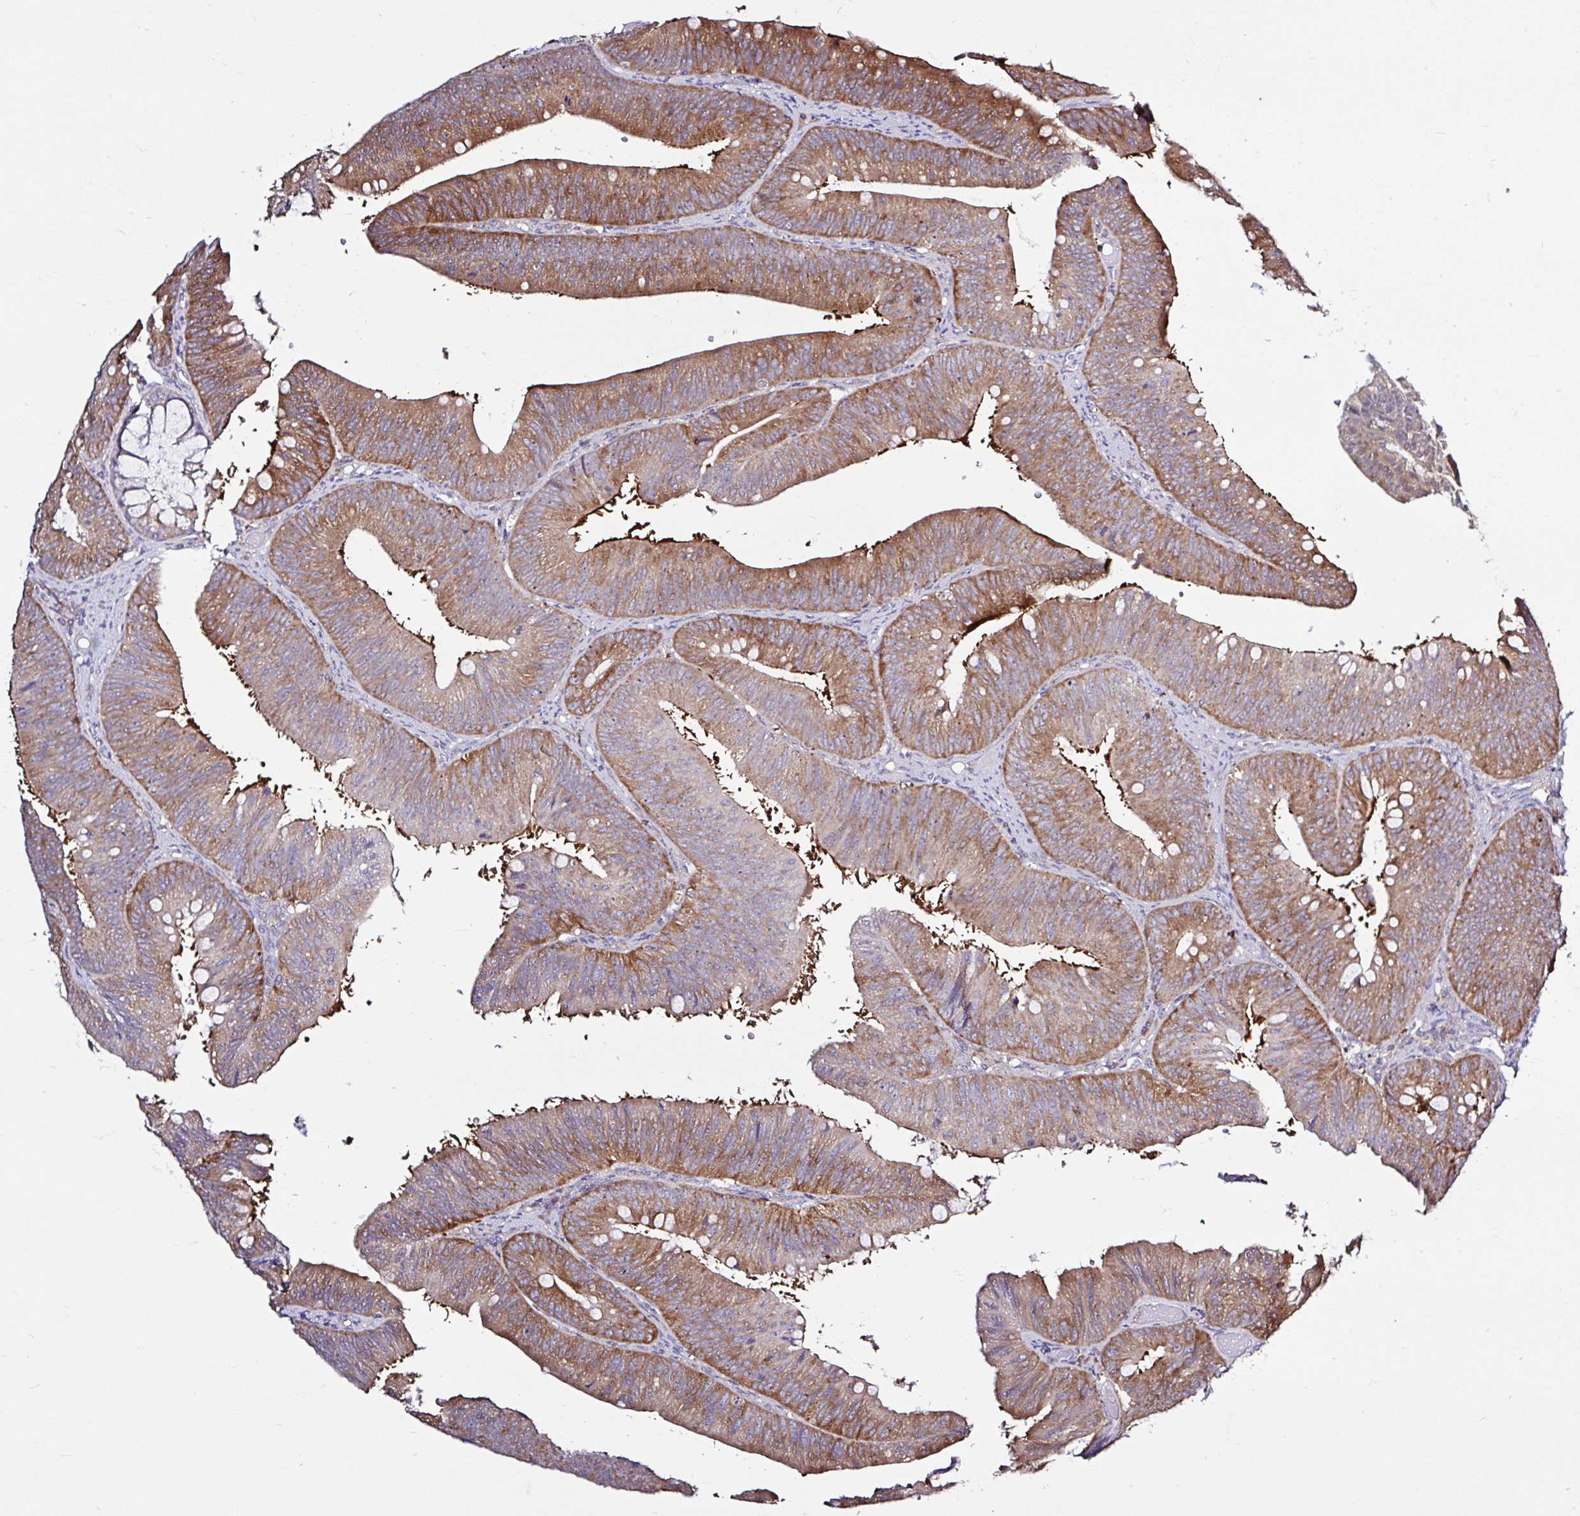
{"staining": {"intensity": "moderate", "quantity": ">75%", "location": "cytoplasmic/membranous"}, "tissue": "colorectal cancer", "cell_type": "Tumor cells", "image_type": "cancer", "snomed": [{"axis": "morphology", "description": "Adenocarcinoma, NOS"}, {"axis": "topography", "description": "Colon"}], "caption": "IHC image of neoplastic tissue: human colorectal adenocarcinoma stained using IHC demonstrates medium levels of moderate protein expression localized specifically in the cytoplasmic/membranous of tumor cells, appearing as a cytoplasmic/membranous brown color.", "gene": "LARS1", "patient": {"sex": "male", "age": 84}}